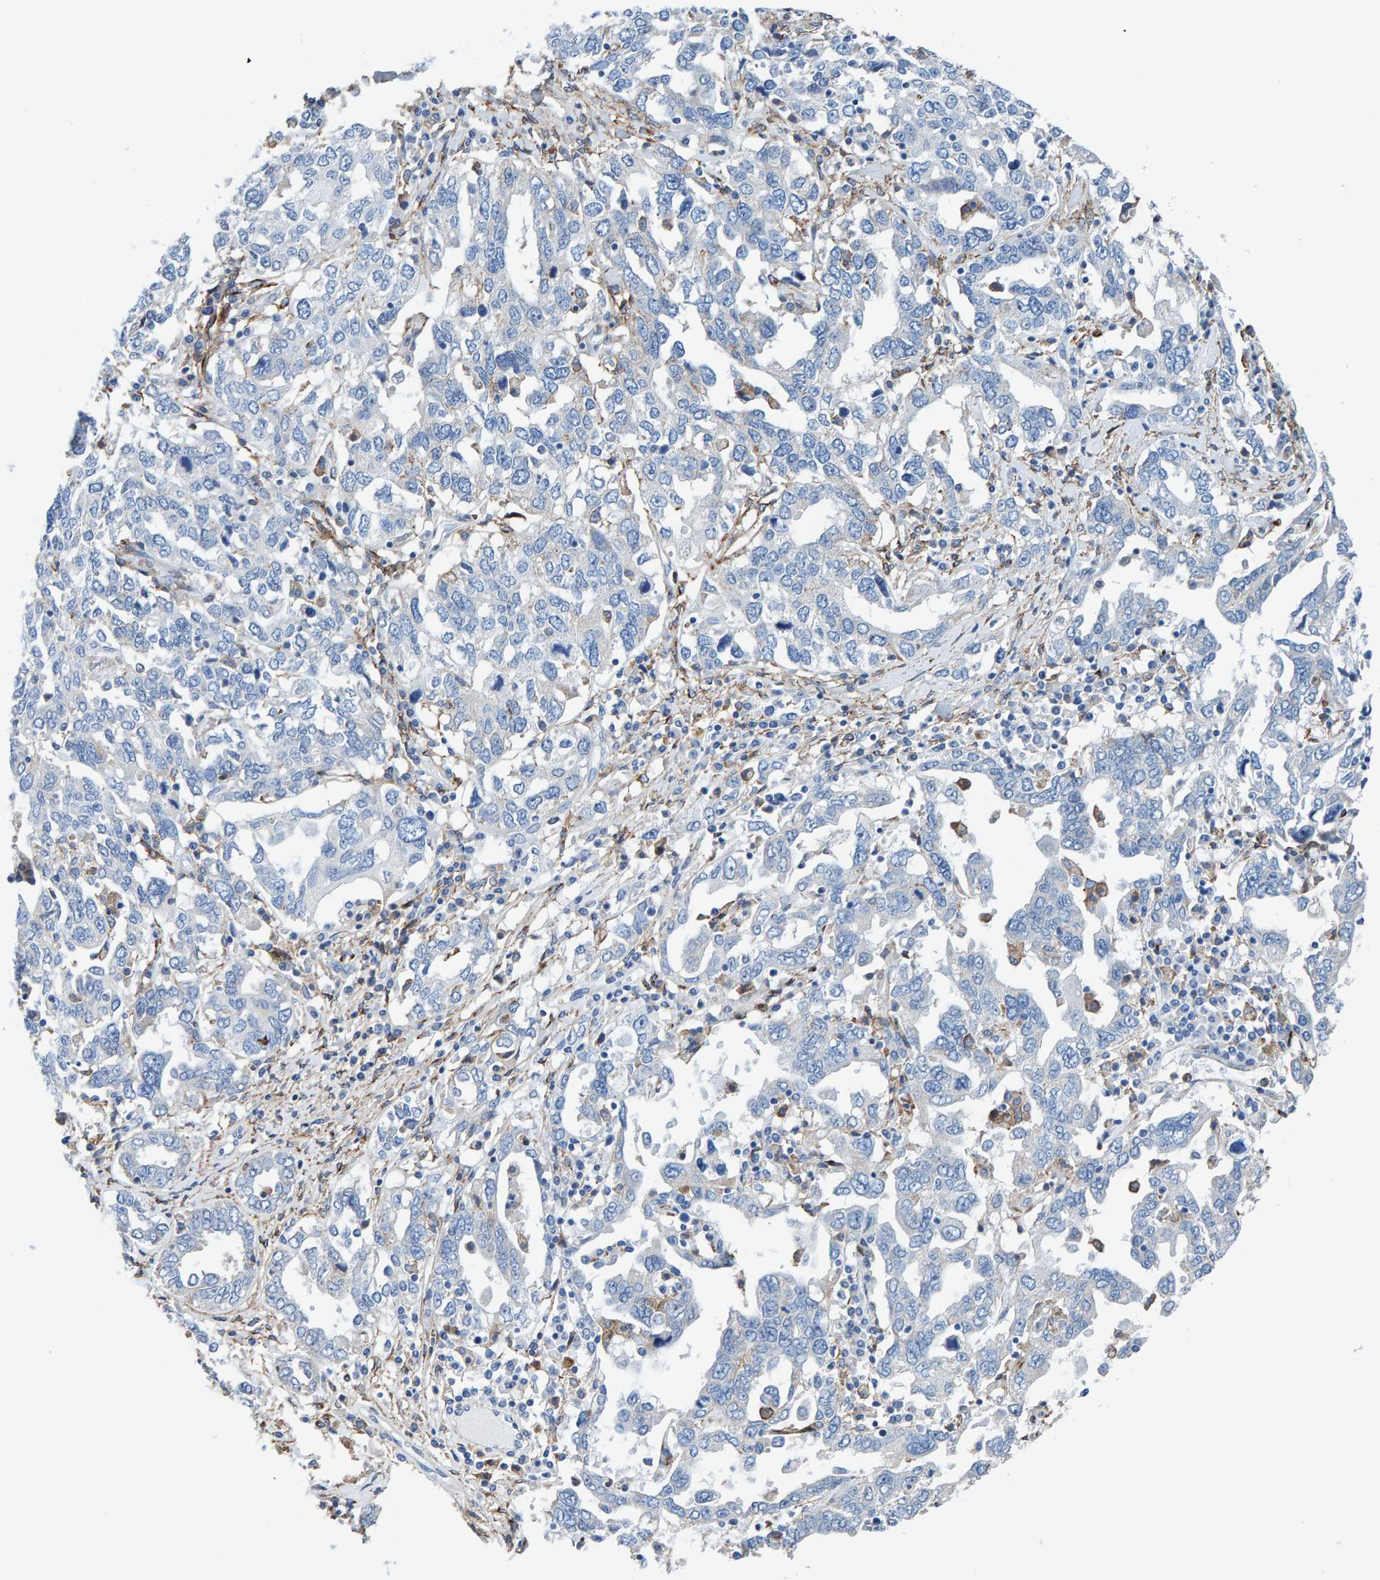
{"staining": {"intensity": "negative", "quantity": "none", "location": "none"}, "tissue": "ovarian cancer", "cell_type": "Tumor cells", "image_type": "cancer", "snomed": [{"axis": "morphology", "description": "Carcinoma, endometroid"}, {"axis": "topography", "description": "Ovary"}], "caption": "A histopathology image of ovarian endometroid carcinoma stained for a protein reveals no brown staining in tumor cells.", "gene": "LRP1", "patient": {"sex": "female", "age": 62}}